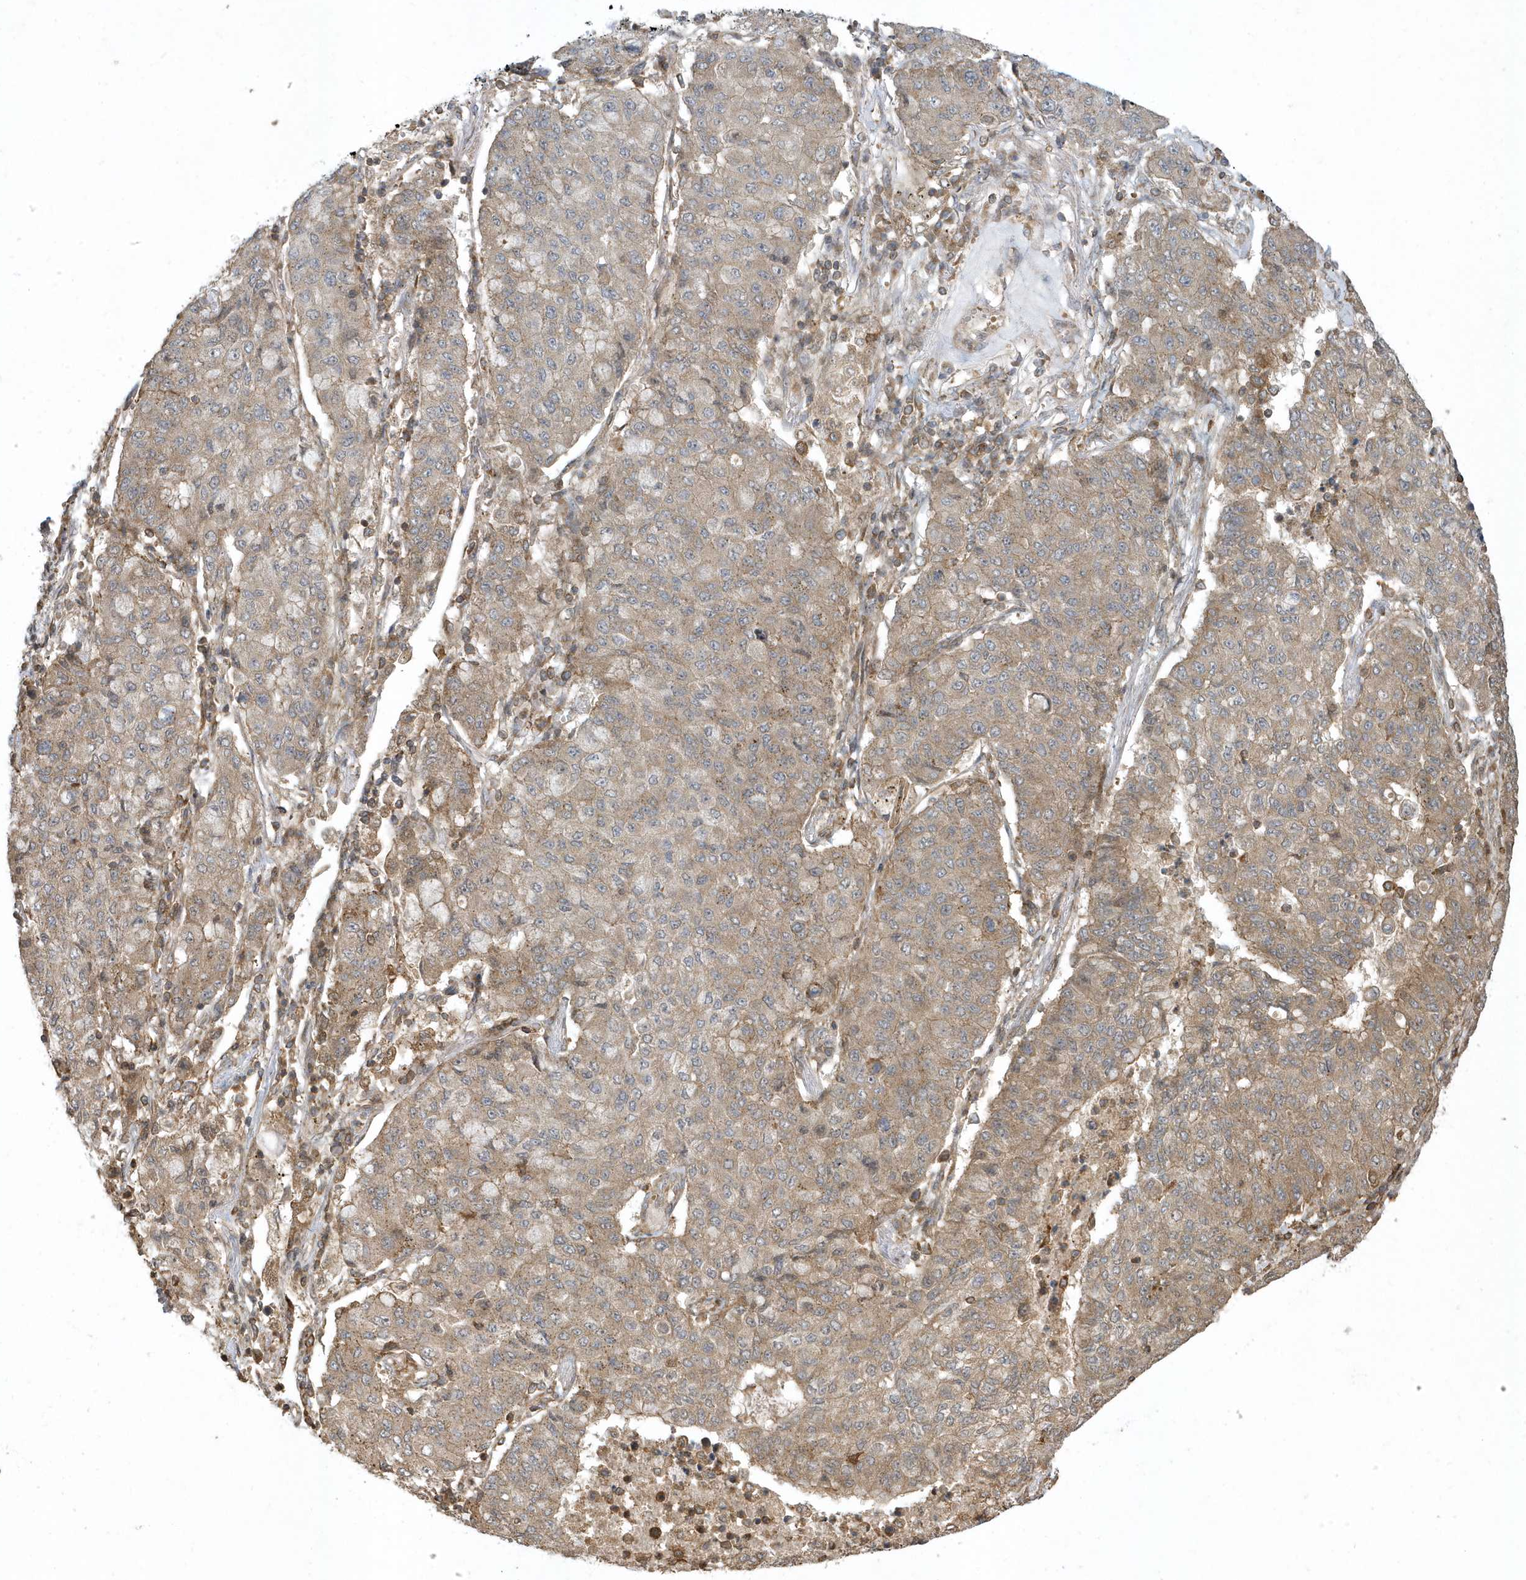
{"staining": {"intensity": "moderate", "quantity": ">75%", "location": "cytoplasmic/membranous"}, "tissue": "lung cancer", "cell_type": "Tumor cells", "image_type": "cancer", "snomed": [{"axis": "morphology", "description": "Squamous cell carcinoma, NOS"}, {"axis": "topography", "description": "Lung"}], "caption": "Human lung cancer stained with a protein marker shows moderate staining in tumor cells.", "gene": "STAMBP", "patient": {"sex": "male", "age": 74}}